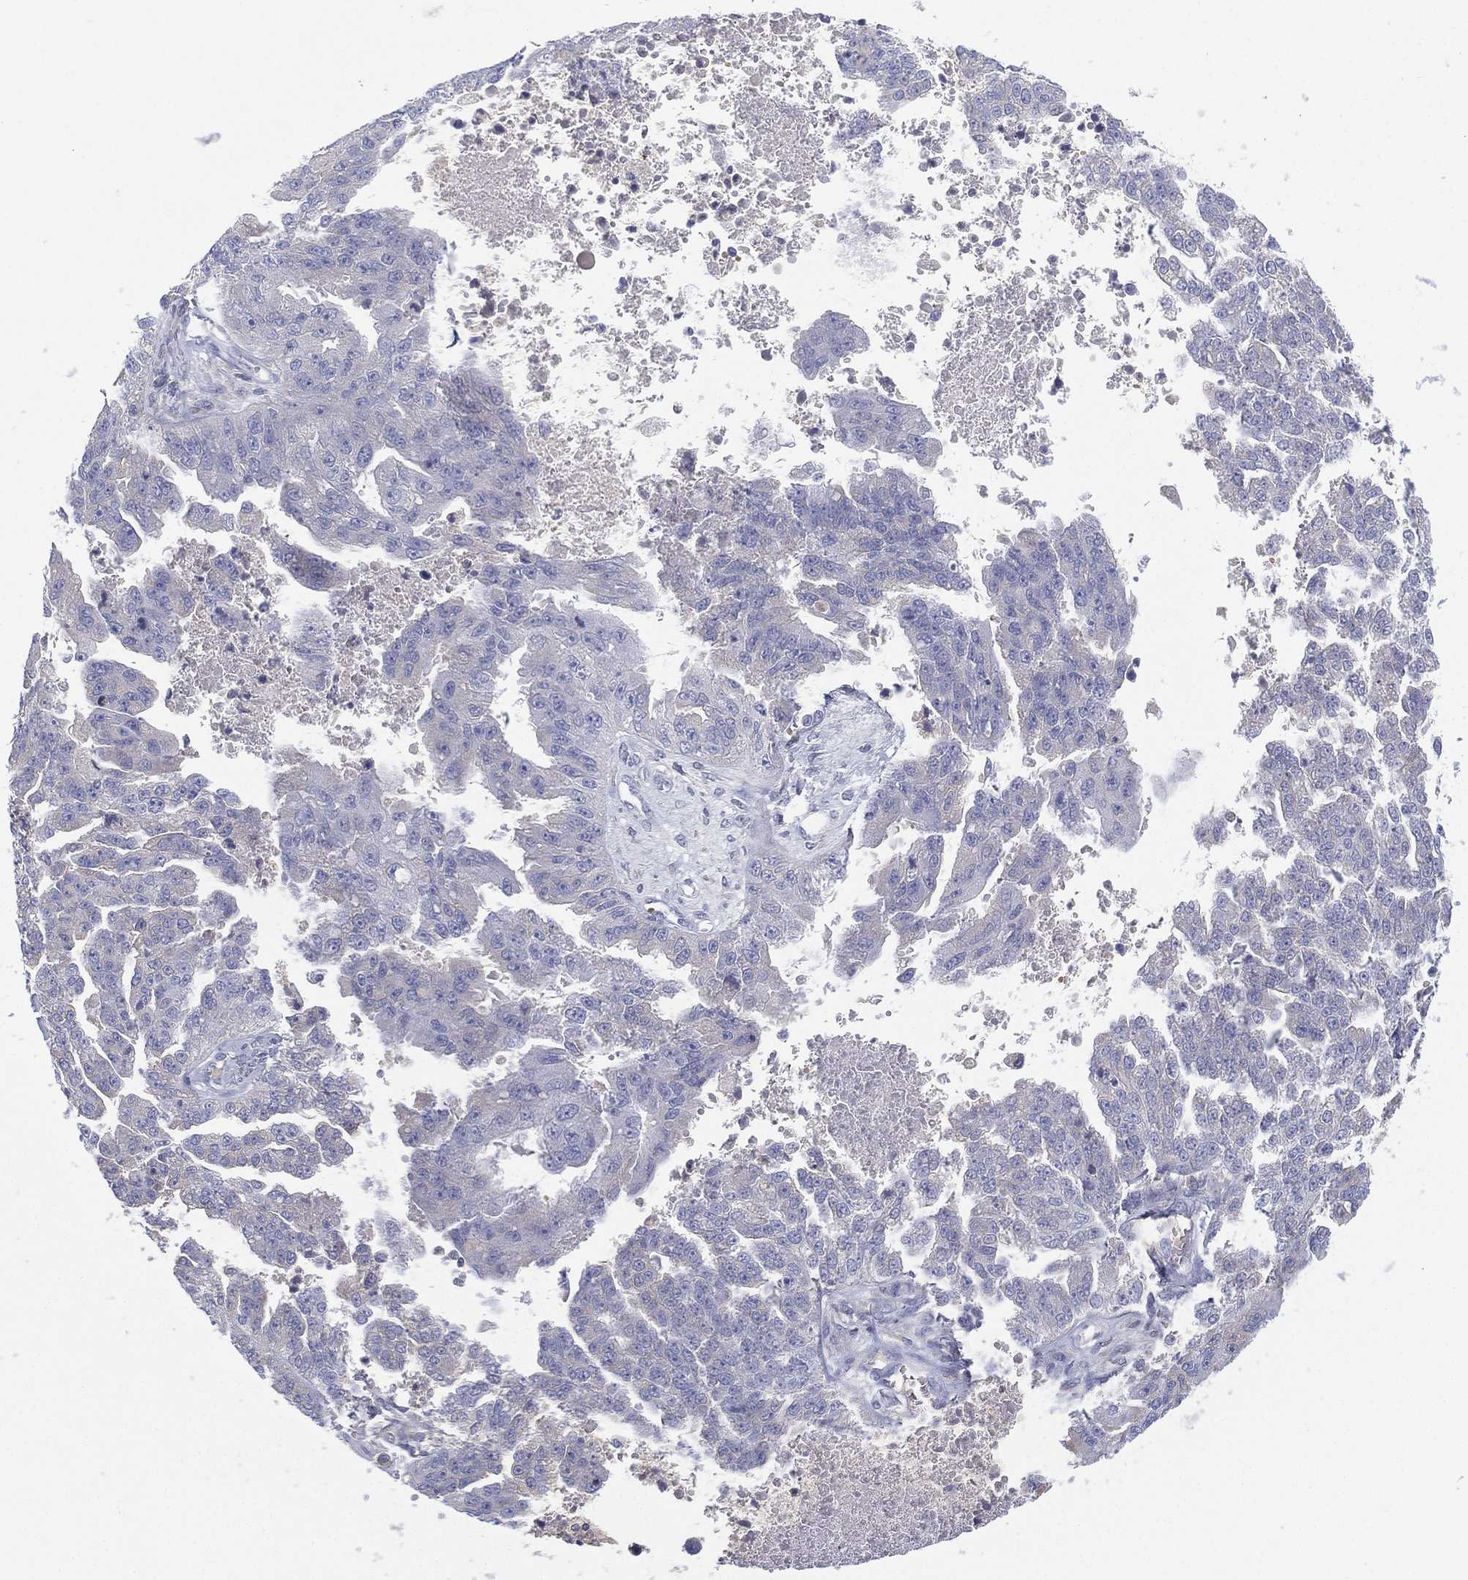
{"staining": {"intensity": "negative", "quantity": "none", "location": "none"}, "tissue": "ovarian cancer", "cell_type": "Tumor cells", "image_type": "cancer", "snomed": [{"axis": "morphology", "description": "Cystadenocarcinoma, serous, NOS"}, {"axis": "topography", "description": "Ovary"}], "caption": "Tumor cells show no significant positivity in ovarian cancer. (Stains: DAB immunohistochemistry (IHC) with hematoxylin counter stain, Microscopy: brightfield microscopy at high magnification).", "gene": "CYP2D6", "patient": {"sex": "female", "age": 58}}